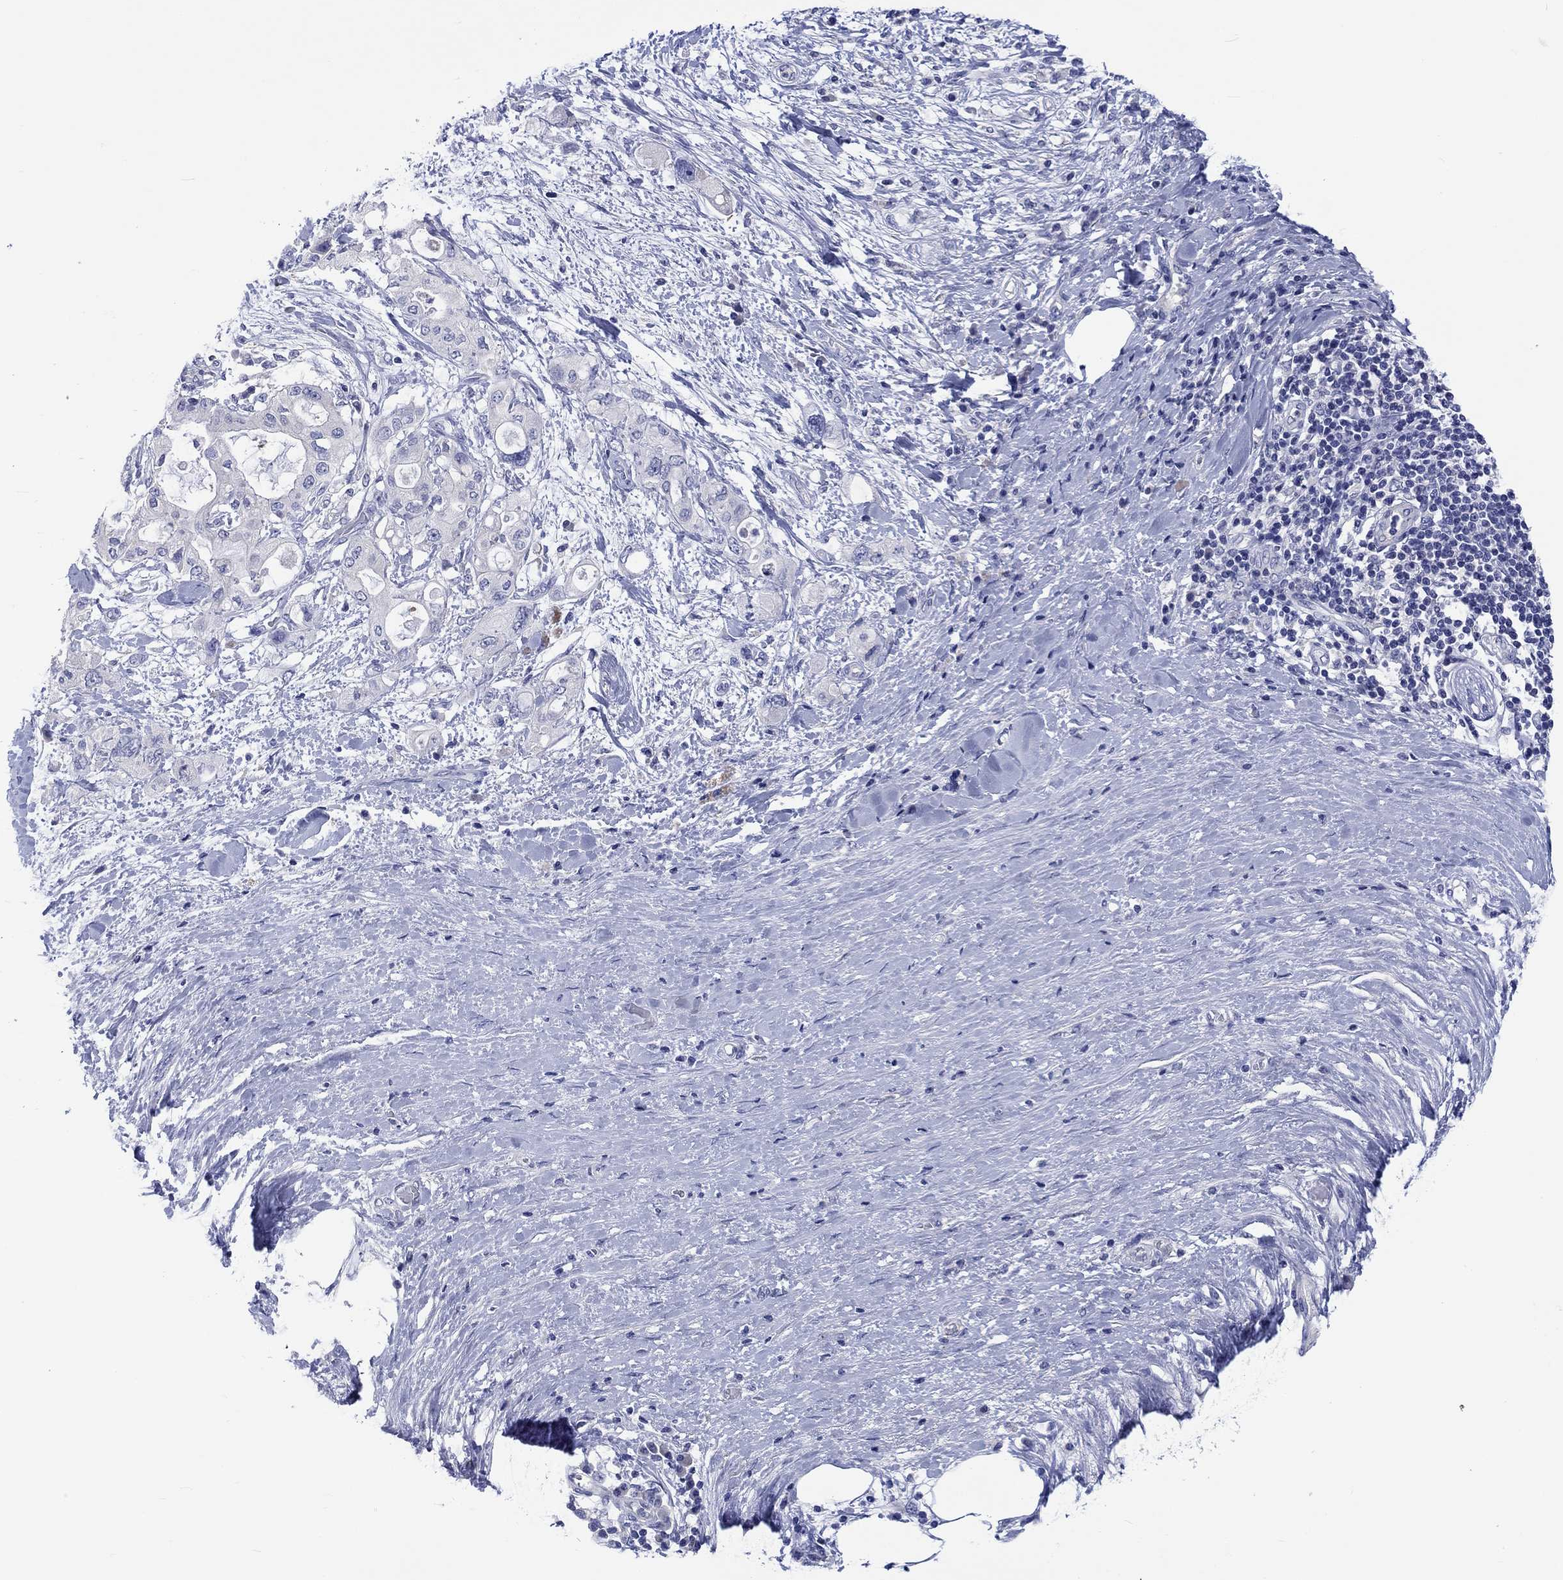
{"staining": {"intensity": "negative", "quantity": "none", "location": "none"}, "tissue": "pancreatic cancer", "cell_type": "Tumor cells", "image_type": "cancer", "snomed": [{"axis": "morphology", "description": "Adenocarcinoma, NOS"}, {"axis": "topography", "description": "Pancreas"}], "caption": "IHC micrograph of adenocarcinoma (pancreatic) stained for a protein (brown), which reveals no expression in tumor cells.", "gene": "TOMM20L", "patient": {"sex": "female", "age": 56}}